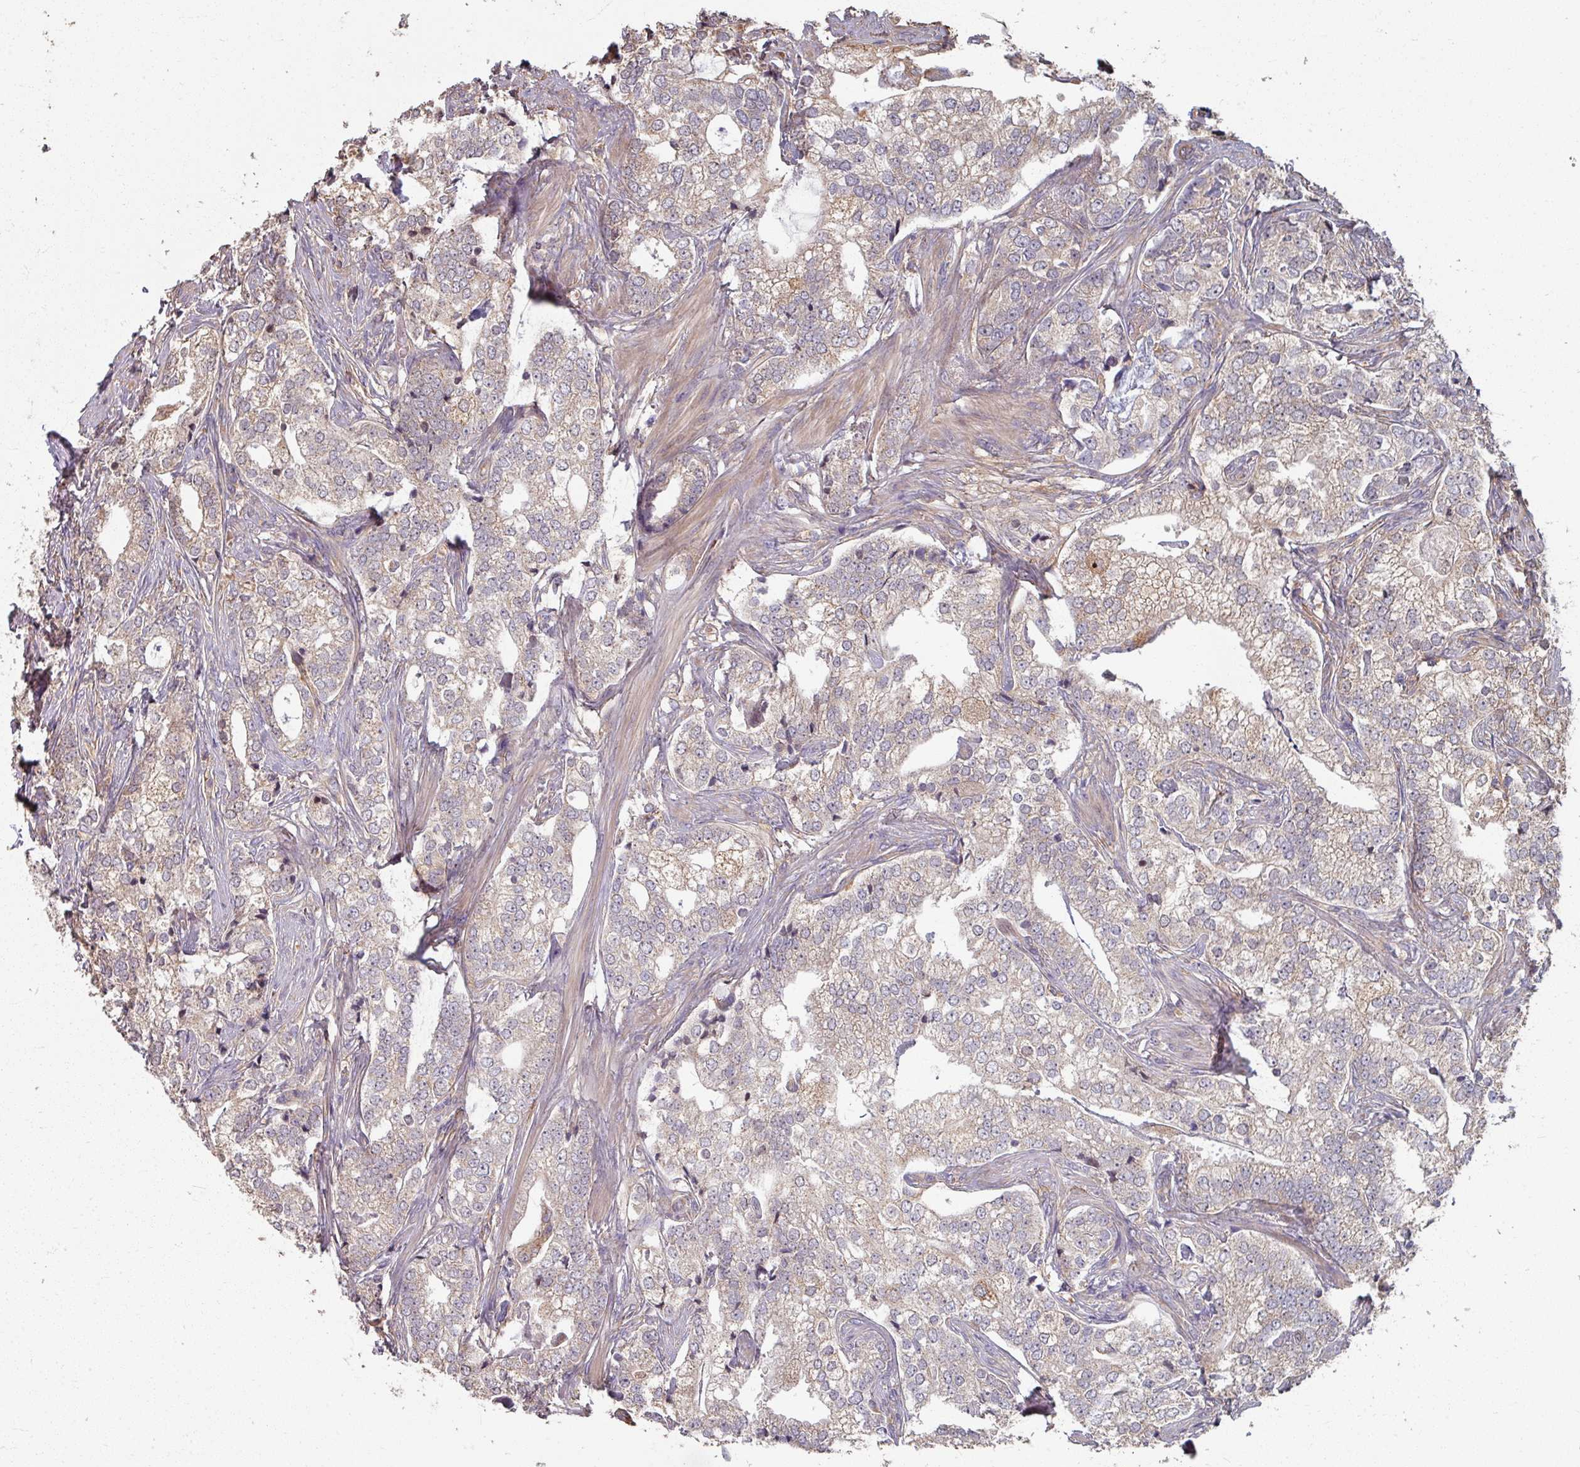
{"staining": {"intensity": "weak", "quantity": "25%-75%", "location": "cytoplasmic/membranous"}, "tissue": "prostate cancer", "cell_type": "Tumor cells", "image_type": "cancer", "snomed": [{"axis": "morphology", "description": "Adenocarcinoma, High grade"}, {"axis": "topography", "description": "Prostate"}], "caption": "This histopathology image demonstrates prostate cancer (adenocarcinoma (high-grade)) stained with IHC to label a protein in brown. The cytoplasmic/membranous of tumor cells show weak positivity for the protein. Nuclei are counter-stained blue.", "gene": "CCDC68", "patient": {"sex": "male", "age": 69}}